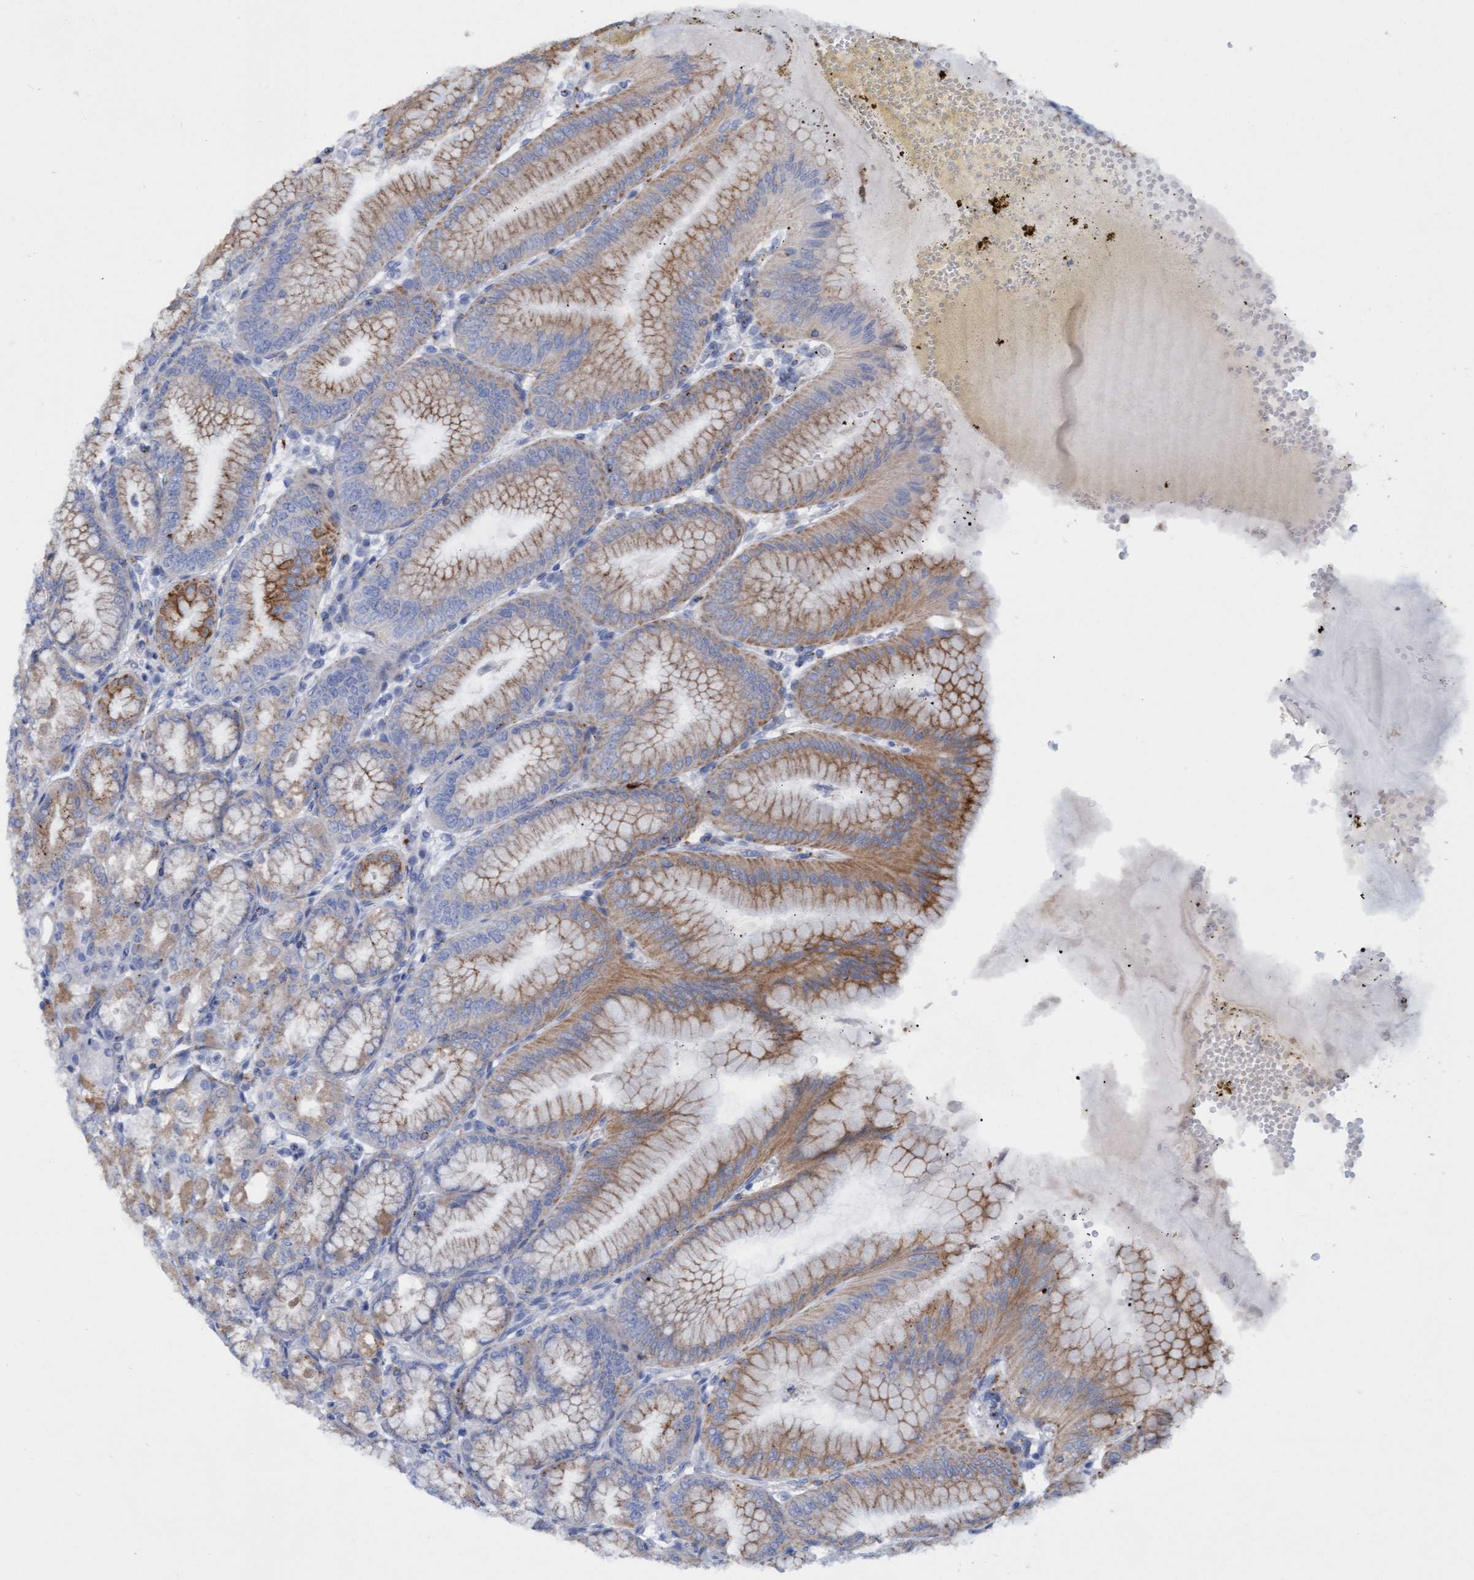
{"staining": {"intensity": "moderate", "quantity": "25%-75%", "location": "cytoplasmic/membranous"}, "tissue": "stomach", "cell_type": "Glandular cells", "image_type": "normal", "snomed": [{"axis": "morphology", "description": "Normal tissue, NOS"}, {"axis": "topography", "description": "Stomach, lower"}], "caption": "Immunohistochemistry (IHC) (DAB) staining of benign human stomach displays moderate cytoplasmic/membranous protein positivity in about 25%-75% of glandular cells. (brown staining indicates protein expression, while blue staining denotes nuclei).", "gene": "SGSH", "patient": {"sex": "male", "age": 71}}